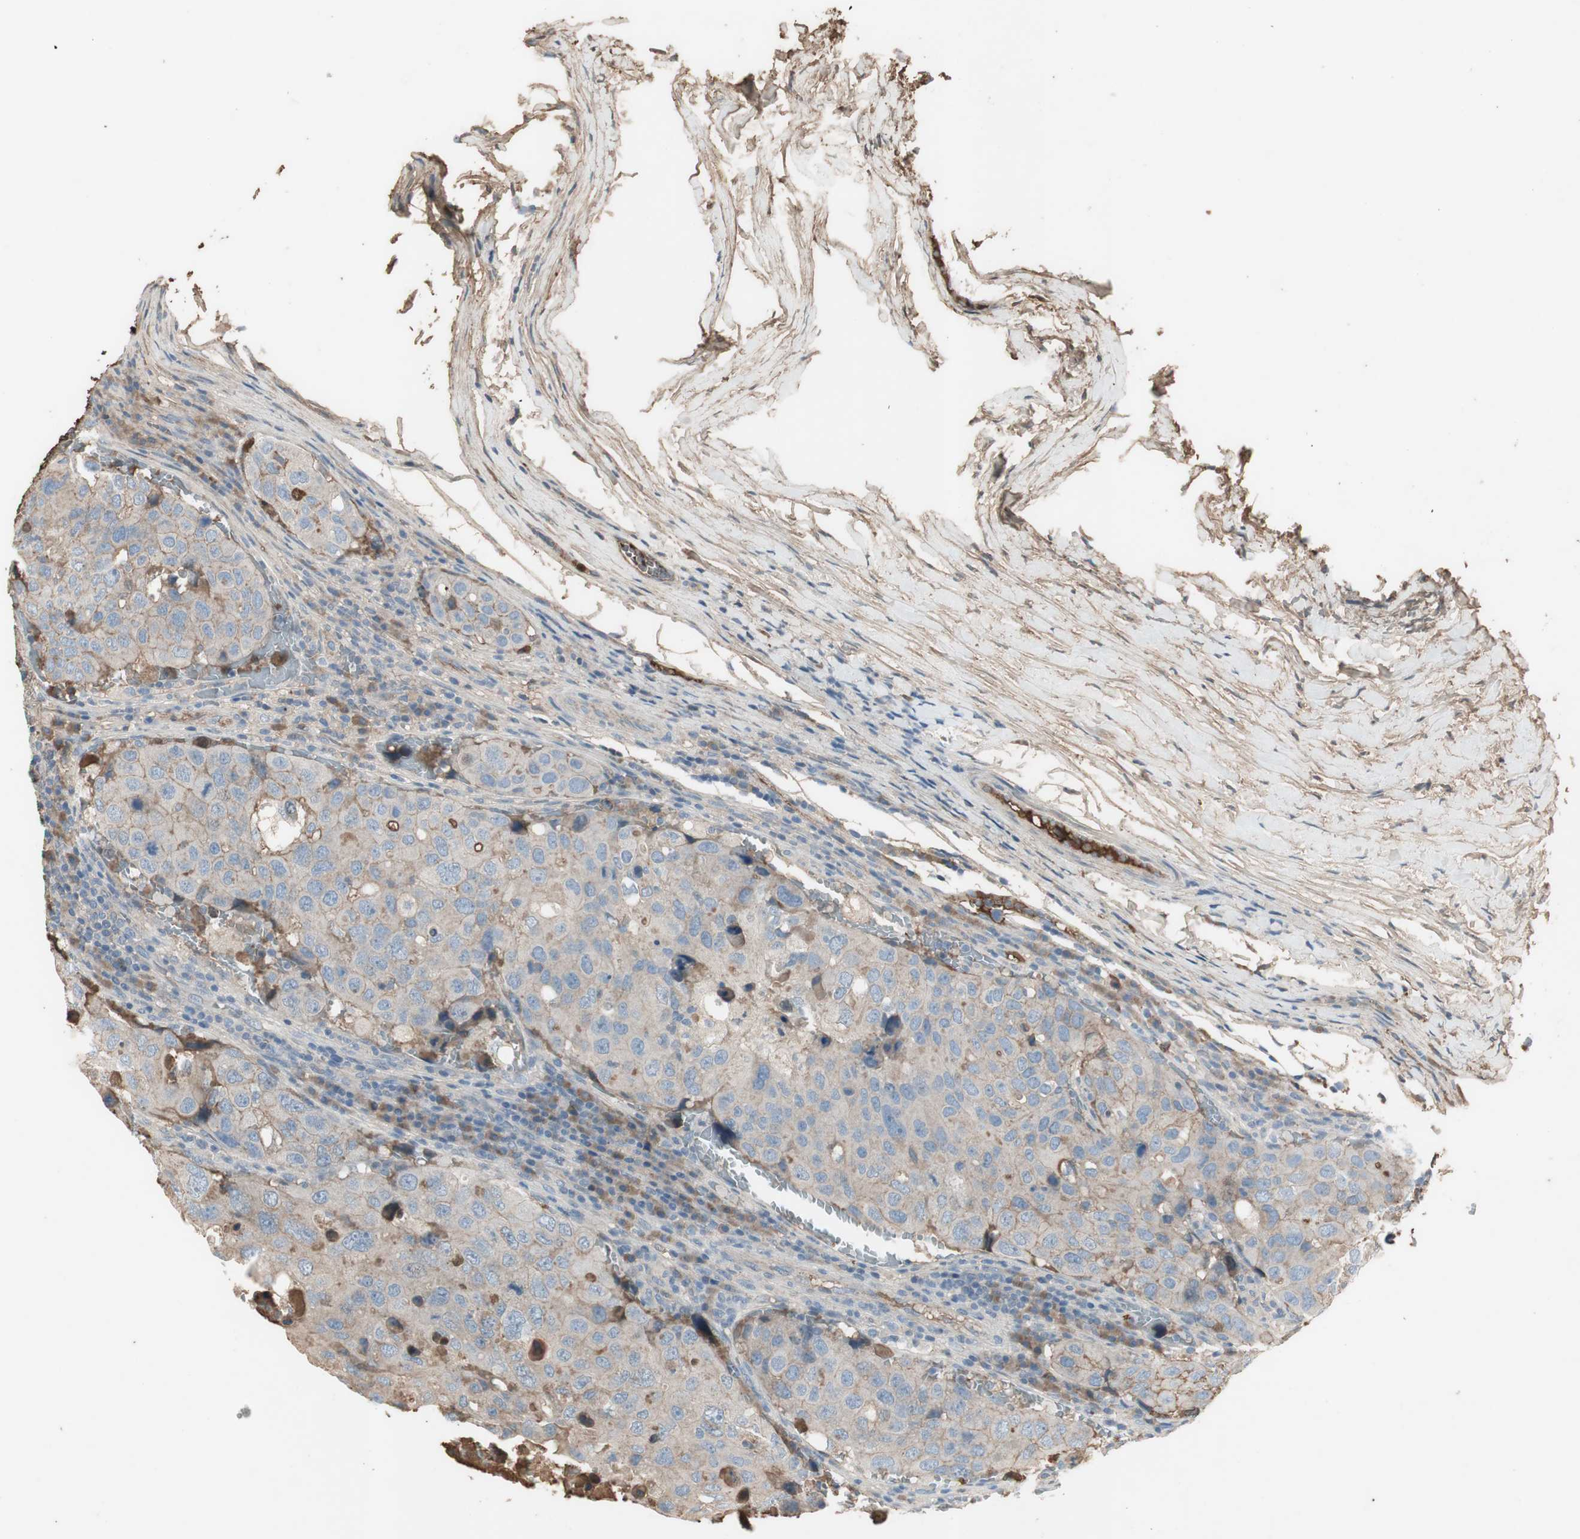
{"staining": {"intensity": "weak", "quantity": "25%-75%", "location": "cytoplasmic/membranous"}, "tissue": "urothelial cancer", "cell_type": "Tumor cells", "image_type": "cancer", "snomed": [{"axis": "morphology", "description": "Urothelial carcinoma, High grade"}, {"axis": "topography", "description": "Lymph node"}, {"axis": "topography", "description": "Urinary bladder"}], "caption": "Urothelial cancer stained with immunohistochemistry (IHC) displays weak cytoplasmic/membranous positivity in approximately 25%-75% of tumor cells. (DAB (3,3'-diaminobenzidine) IHC with brightfield microscopy, high magnification).", "gene": "MMP14", "patient": {"sex": "male", "age": 51}}